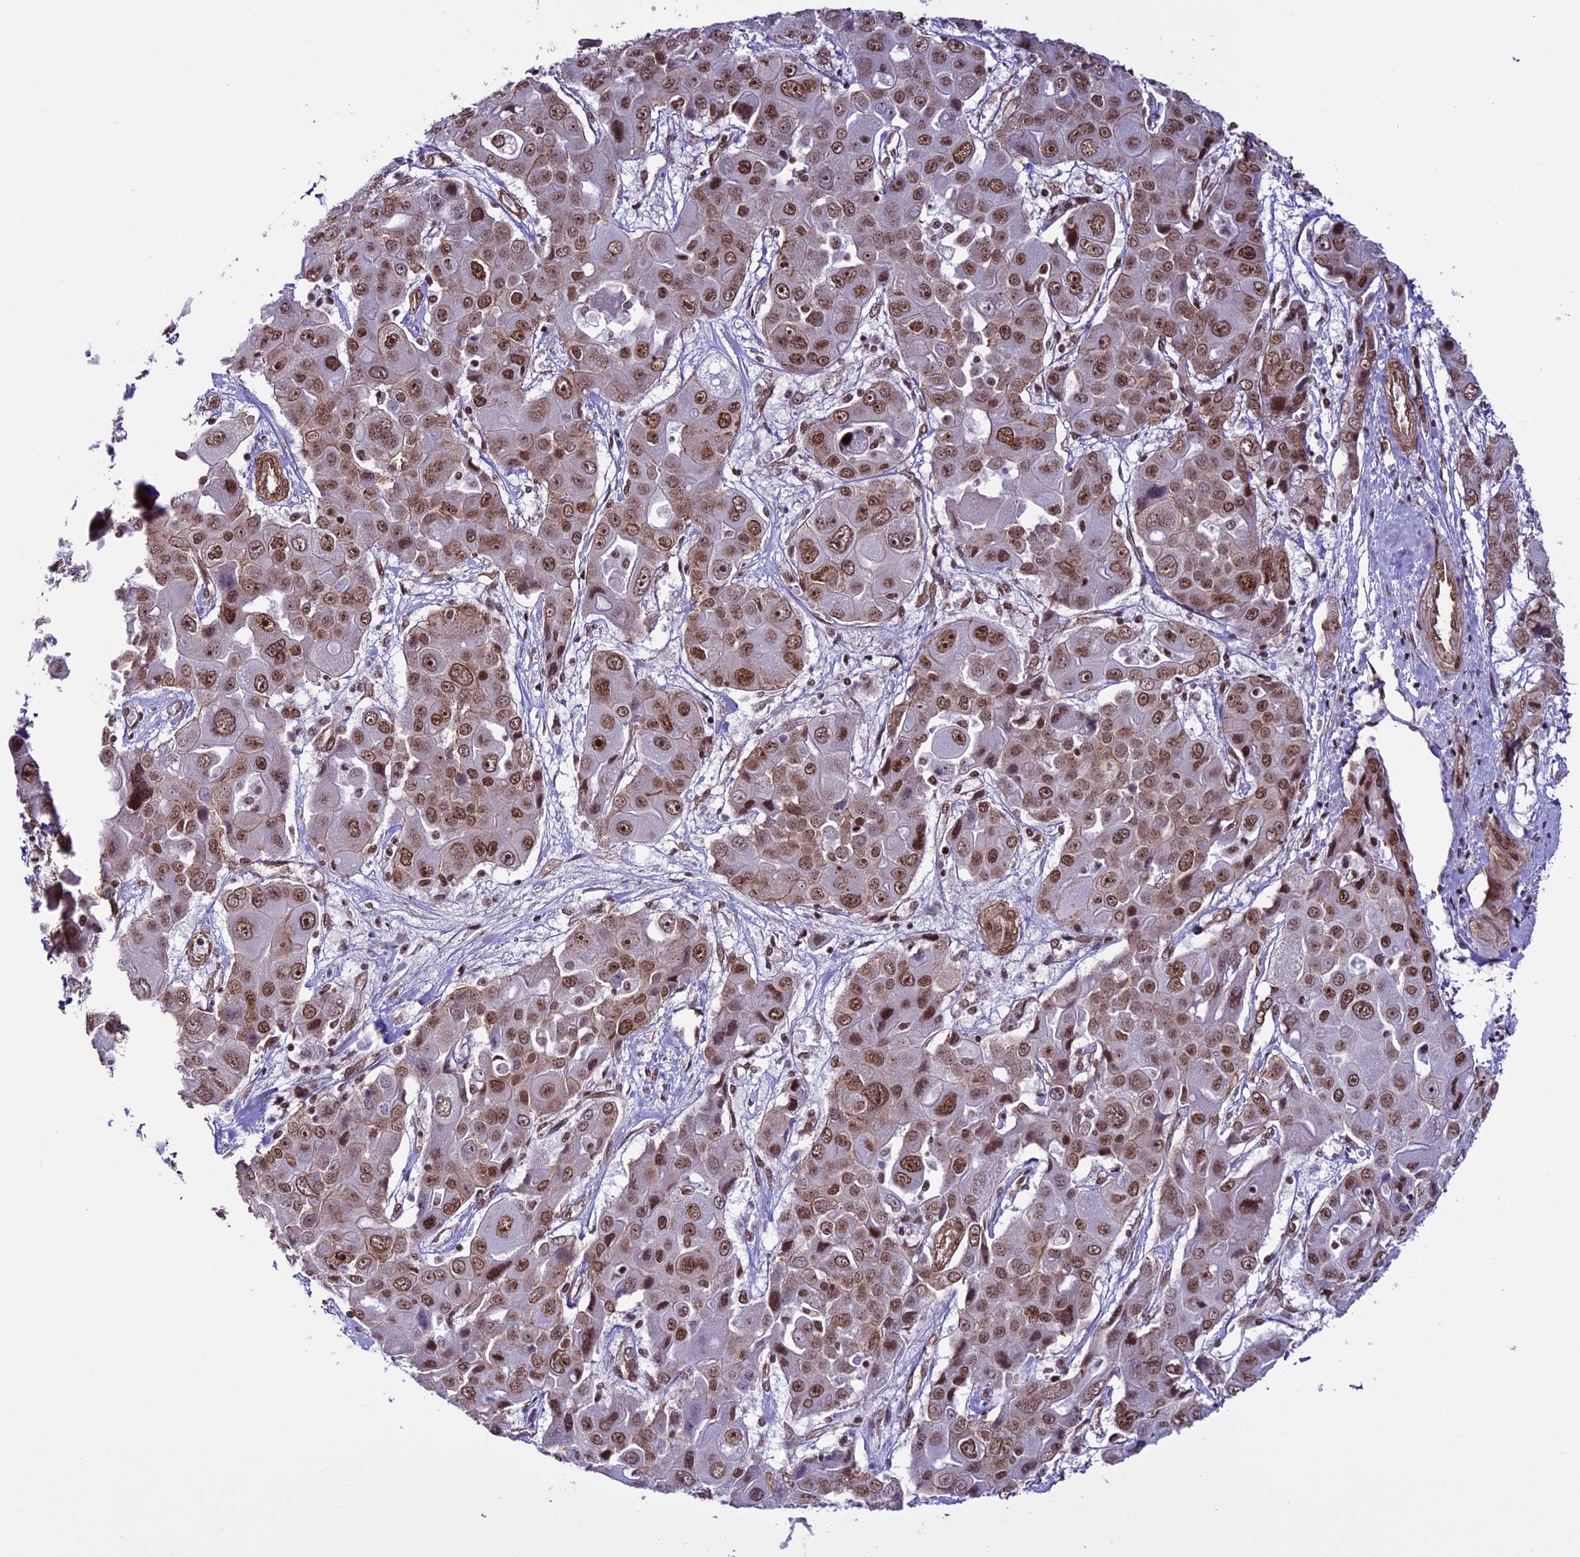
{"staining": {"intensity": "moderate", "quantity": ">75%", "location": "nuclear"}, "tissue": "liver cancer", "cell_type": "Tumor cells", "image_type": "cancer", "snomed": [{"axis": "morphology", "description": "Cholangiocarcinoma"}, {"axis": "topography", "description": "Liver"}], "caption": "Immunohistochemical staining of cholangiocarcinoma (liver) reveals medium levels of moderate nuclear staining in approximately >75% of tumor cells. (Brightfield microscopy of DAB IHC at high magnification).", "gene": "MPHOSPH8", "patient": {"sex": "male", "age": 67}}